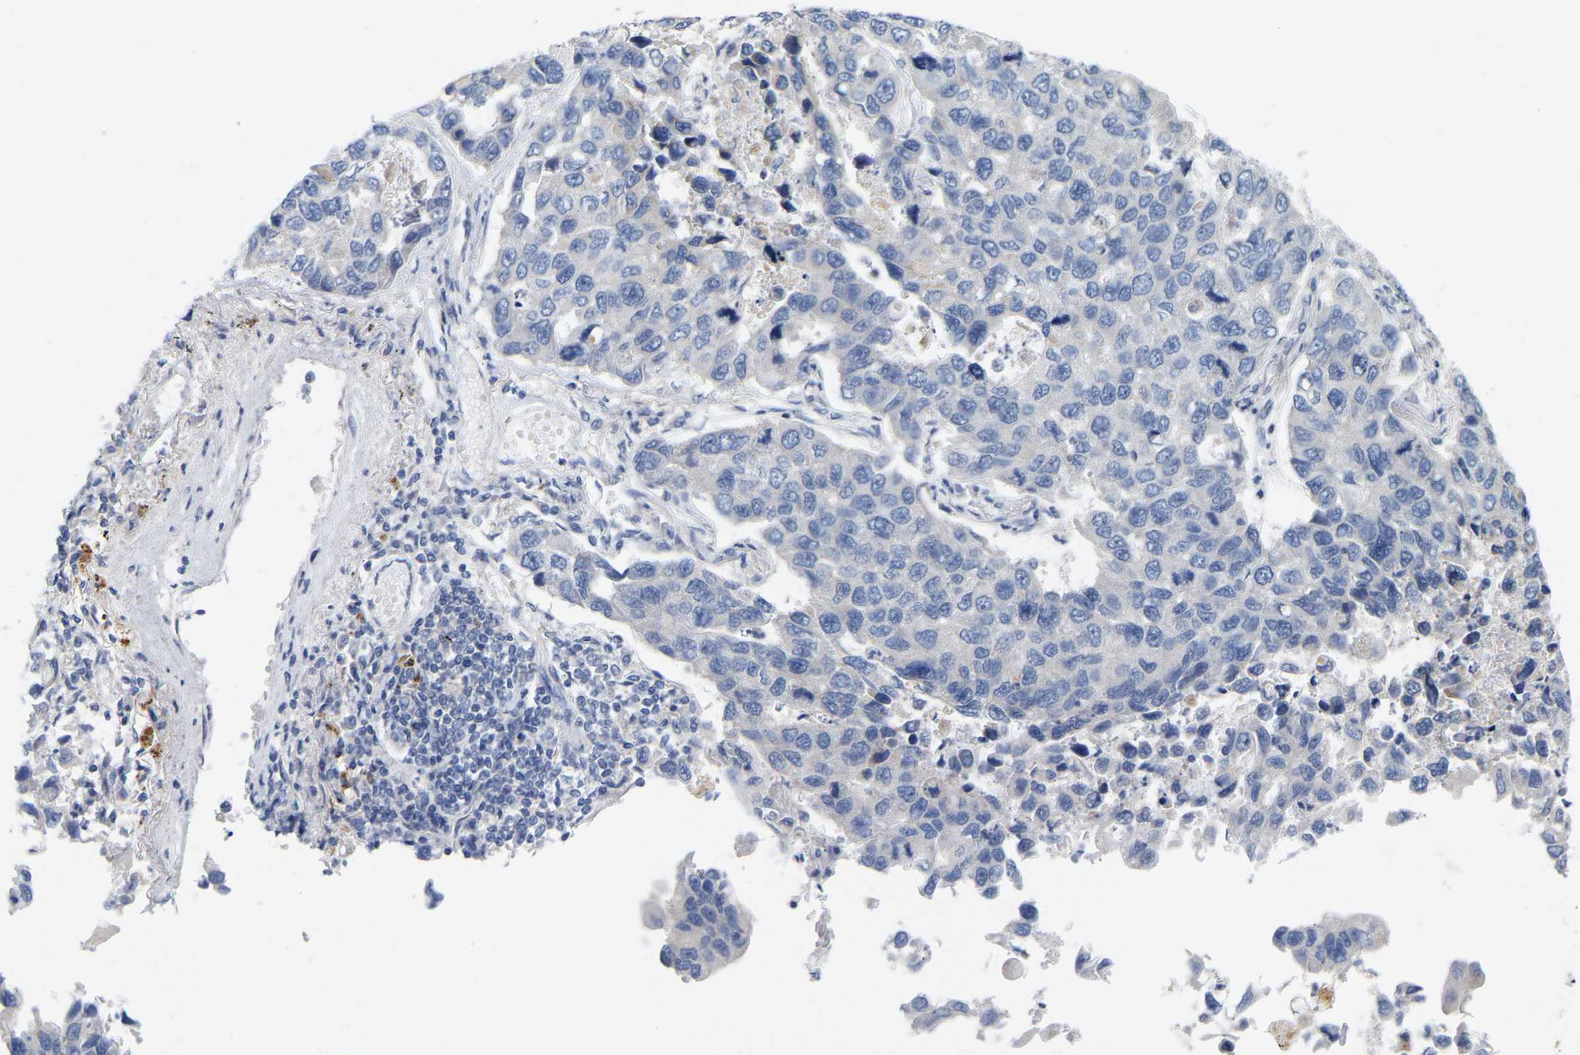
{"staining": {"intensity": "negative", "quantity": "none", "location": "none"}, "tissue": "lung cancer", "cell_type": "Tumor cells", "image_type": "cancer", "snomed": [{"axis": "morphology", "description": "Adenocarcinoma, NOS"}, {"axis": "topography", "description": "Lung"}], "caption": "Tumor cells are negative for protein expression in human lung cancer (adenocarcinoma).", "gene": "WIPI2", "patient": {"sex": "male", "age": 64}}